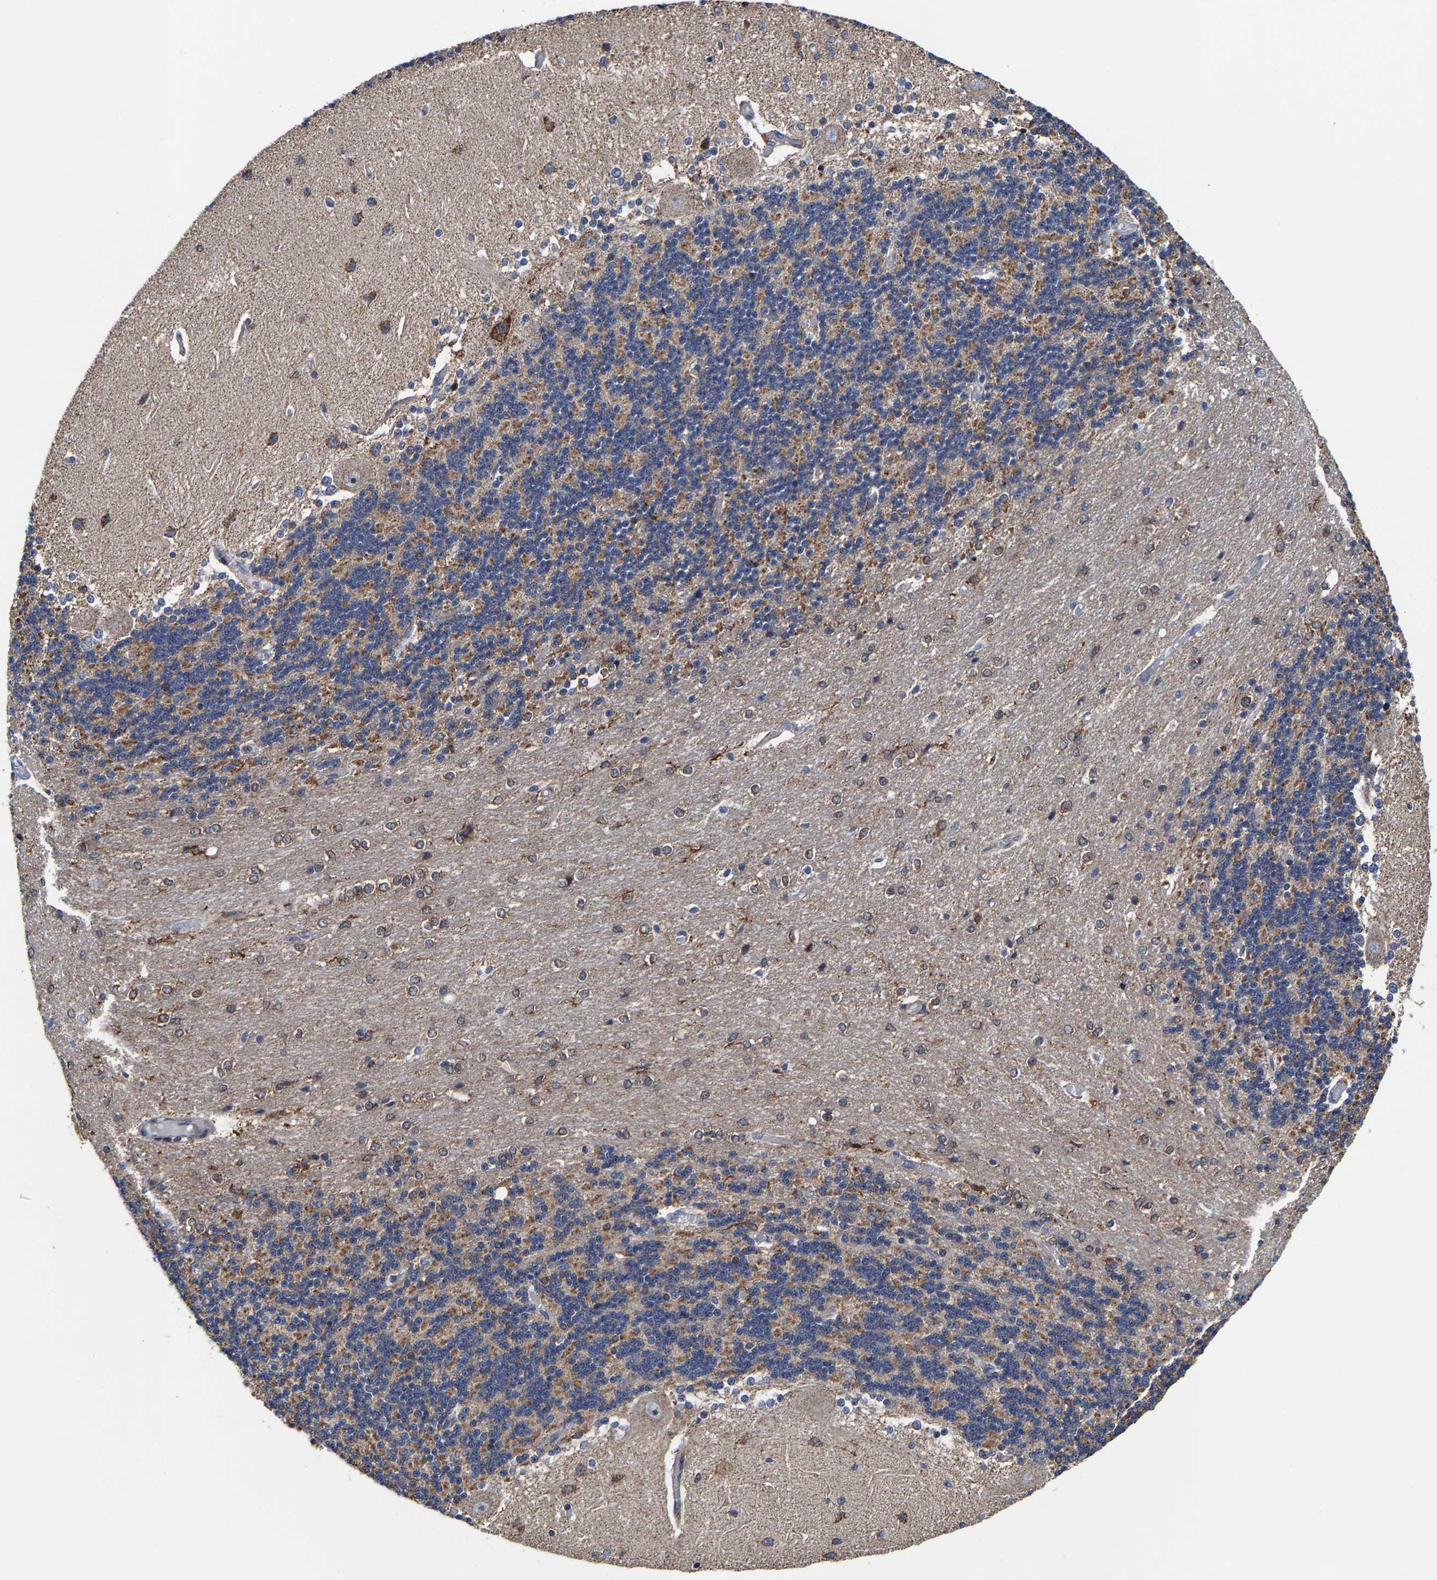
{"staining": {"intensity": "moderate", "quantity": ">75%", "location": "cytoplasmic/membranous"}, "tissue": "cerebellum", "cell_type": "Cells in granular layer", "image_type": "normal", "snomed": [{"axis": "morphology", "description": "Normal tissue, NOS"}, {"axis": "topography", "description": "Cerebellum"}], "caption": "Immunohistochemistry histopathology image of unremarkable cerebellum: cerebellum stained using IHC demonstrates medium levels of moderate protein expression localized specifically in the cytoplasmic/membranous of cells in granular layer, appearing as a cytoplasmic/membranous brown color.", "gene": "PFKFB3", "patient": {"sex": "female", "age": 54}}